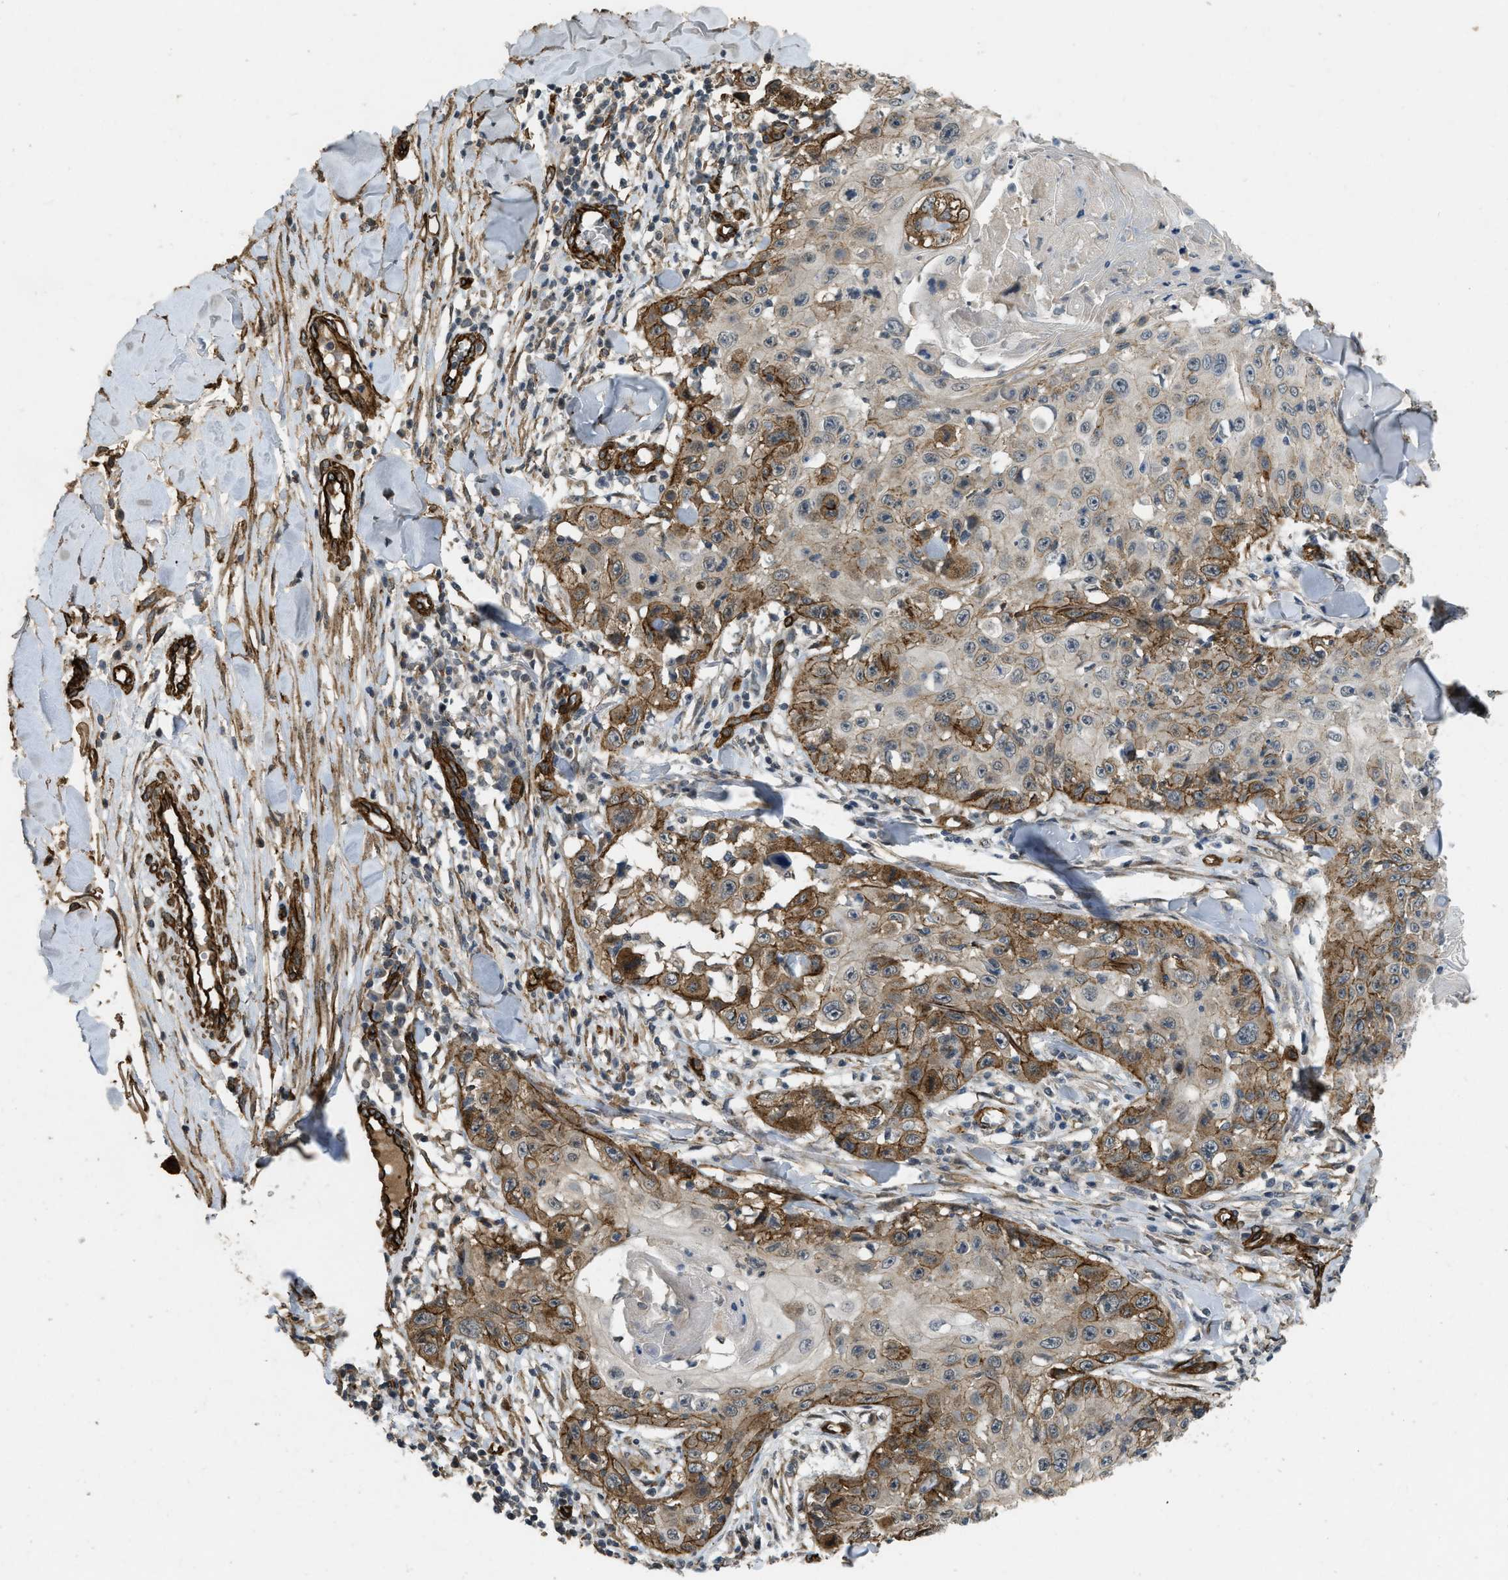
{"staining": {"intensity": "moderate", "quantity": ">75%", "location": "cytoplasmic/membranous"}, "tissue": "skin cancer", "cell_type": "Tumor cells", "image_type": "cancer", "snomed": [{"axis": "morphology", "description": "Squamous cell carcinoma, NOS"}, {"axis": "topography", "description": "Skin"}], "caption": "This is a histology image of immunohistochemistry (IHC) staining of squamous cell carcinoma (skin), which shows moderate positivity in the cytoplasmic/membranous of tumor cells.", "gene": "NMB", "patient": {"sex": "male", "age": 86}}